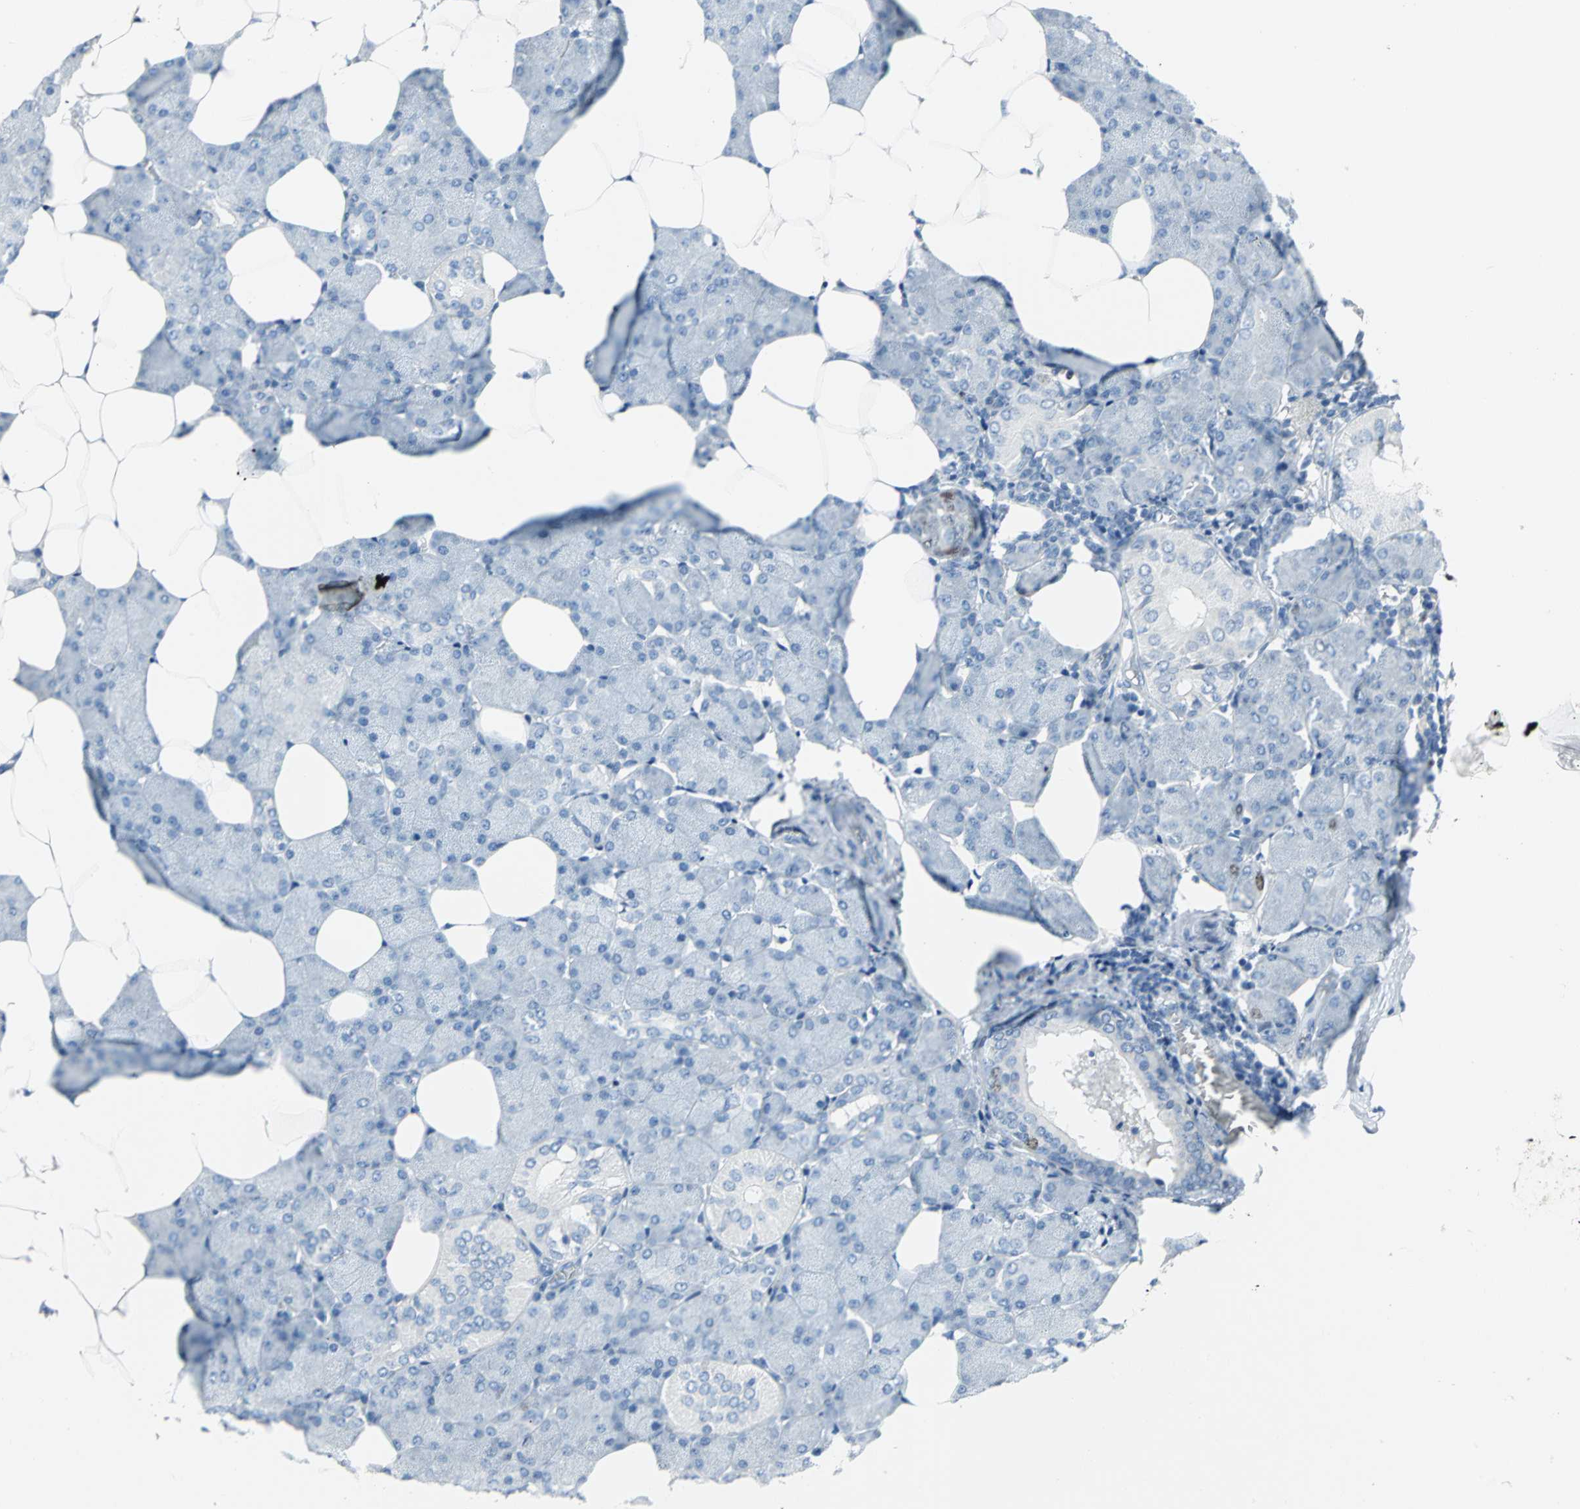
{"staining": {"intensity": "negative", "quantity": "none", "location": "none"}, "tissue": "salivary gland", "cell_type": "Glandular cells", "image_type": "normal", "snomed": [{"axis": "morphology", "description": "Normal tissue, NOS"}, {"axis": "morphology", "description": "Adenoma, NOS"}, {"axis": "topography", "description": "Salivary gland"}], "caption": "Glandular cells are negative for brown protein staining in normal salivary gland. The staining was performed using DAB (3,3'-diaminobenzidine) to visualize the protein expression in brown, while the nuclei were stained in blue with hematoxylin (Magnification: 20x).", "gene": "MCM4", "patient": {"sex": "female", "age": 32}}